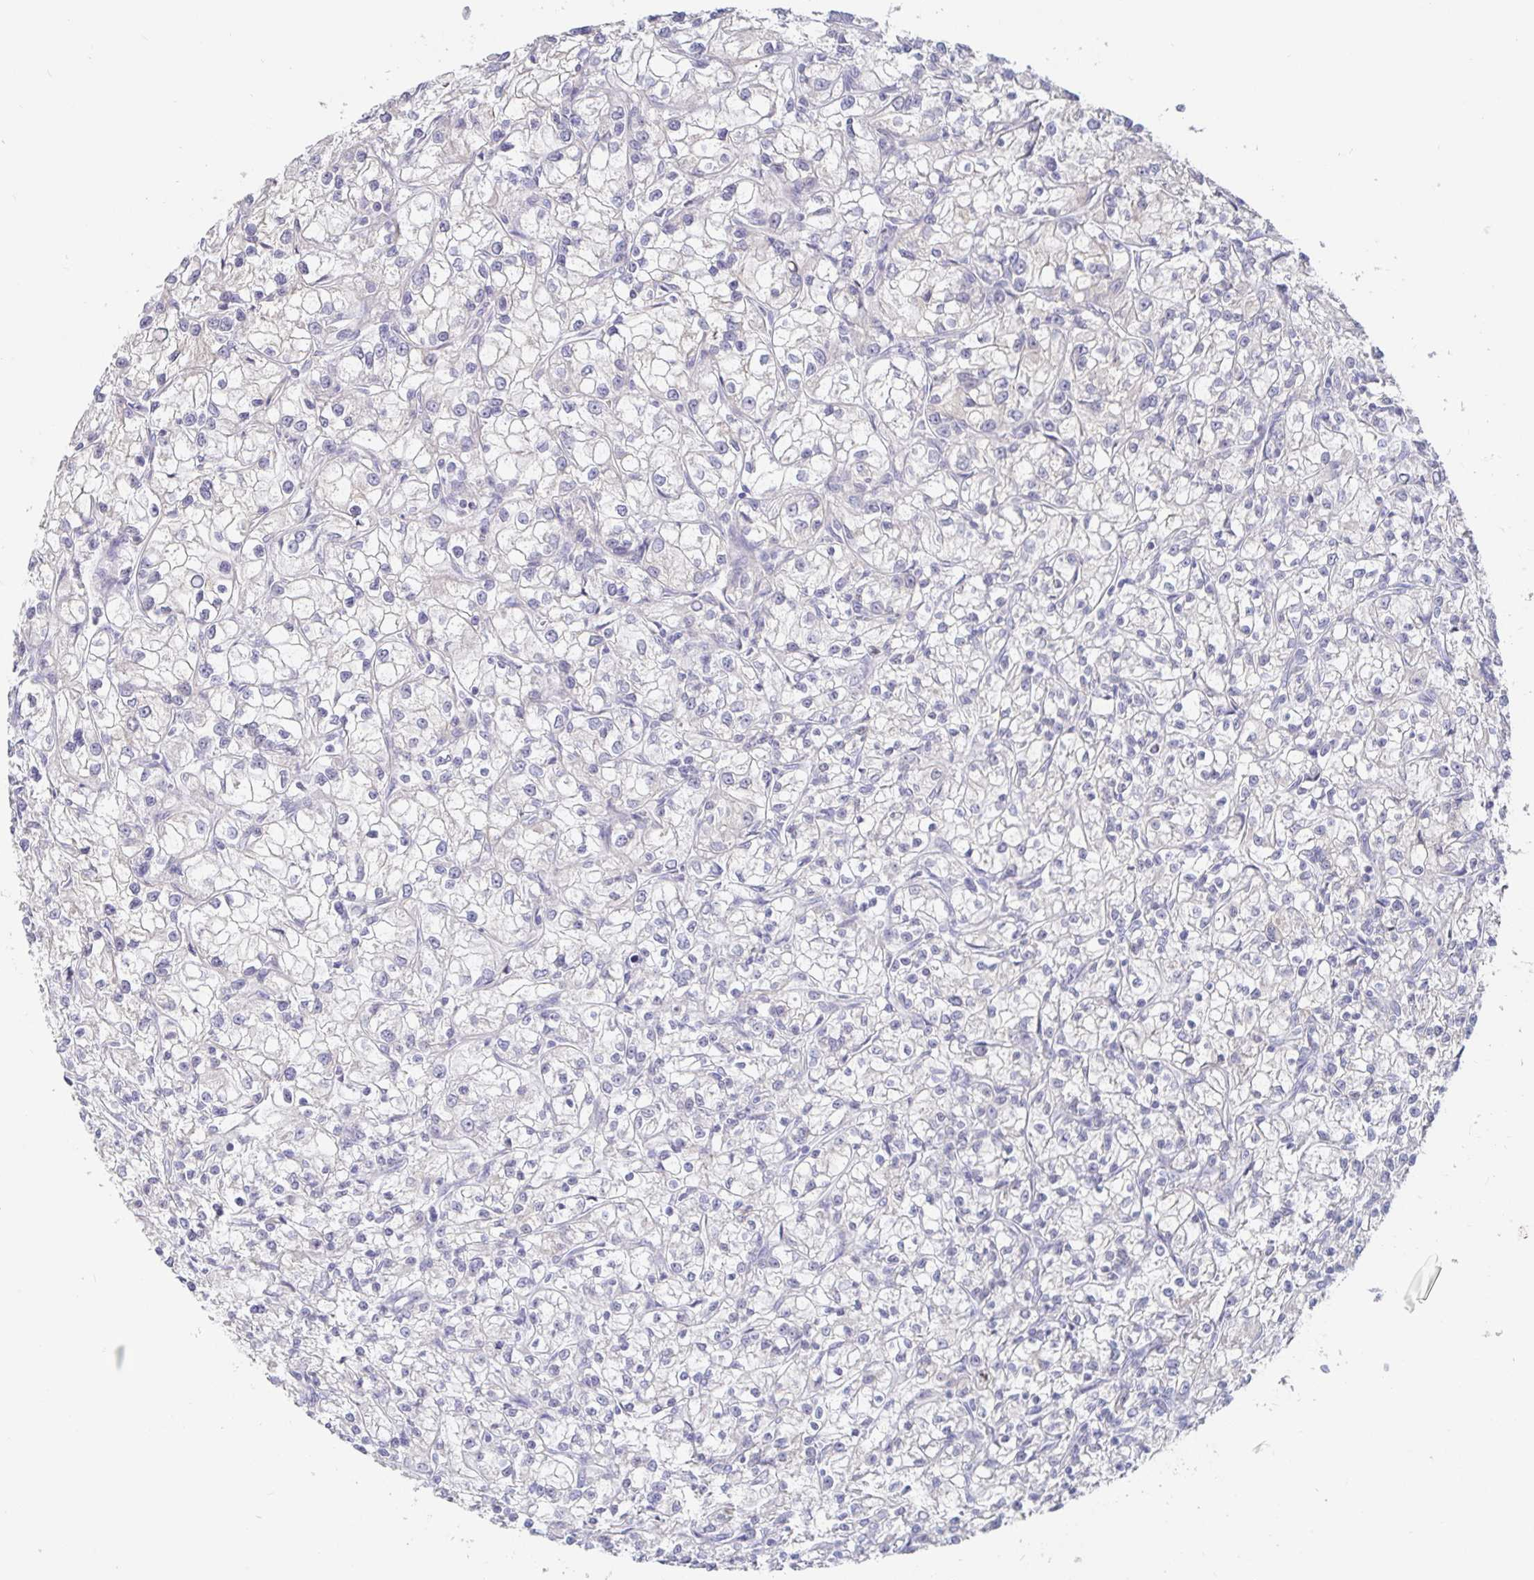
{"staining": {"intensity": "negative", "quantity": "none", "location": "none"}, "tissue": "renal cancer", "cell_type": "Tumor cells", "image_type": "cancer", "snomed": [{"axis": "morphology", "description": "Adenocarcinoma, NOS"}, {"axis": "topography", "description": "Kidney"}], "caption": "Adenocarcinoma (renal) was stained to show a protein in brown. There is no significant positivity in tumor cells.", "gene": "SPPL3", "patient": {"sex": "female", "age": 59}}